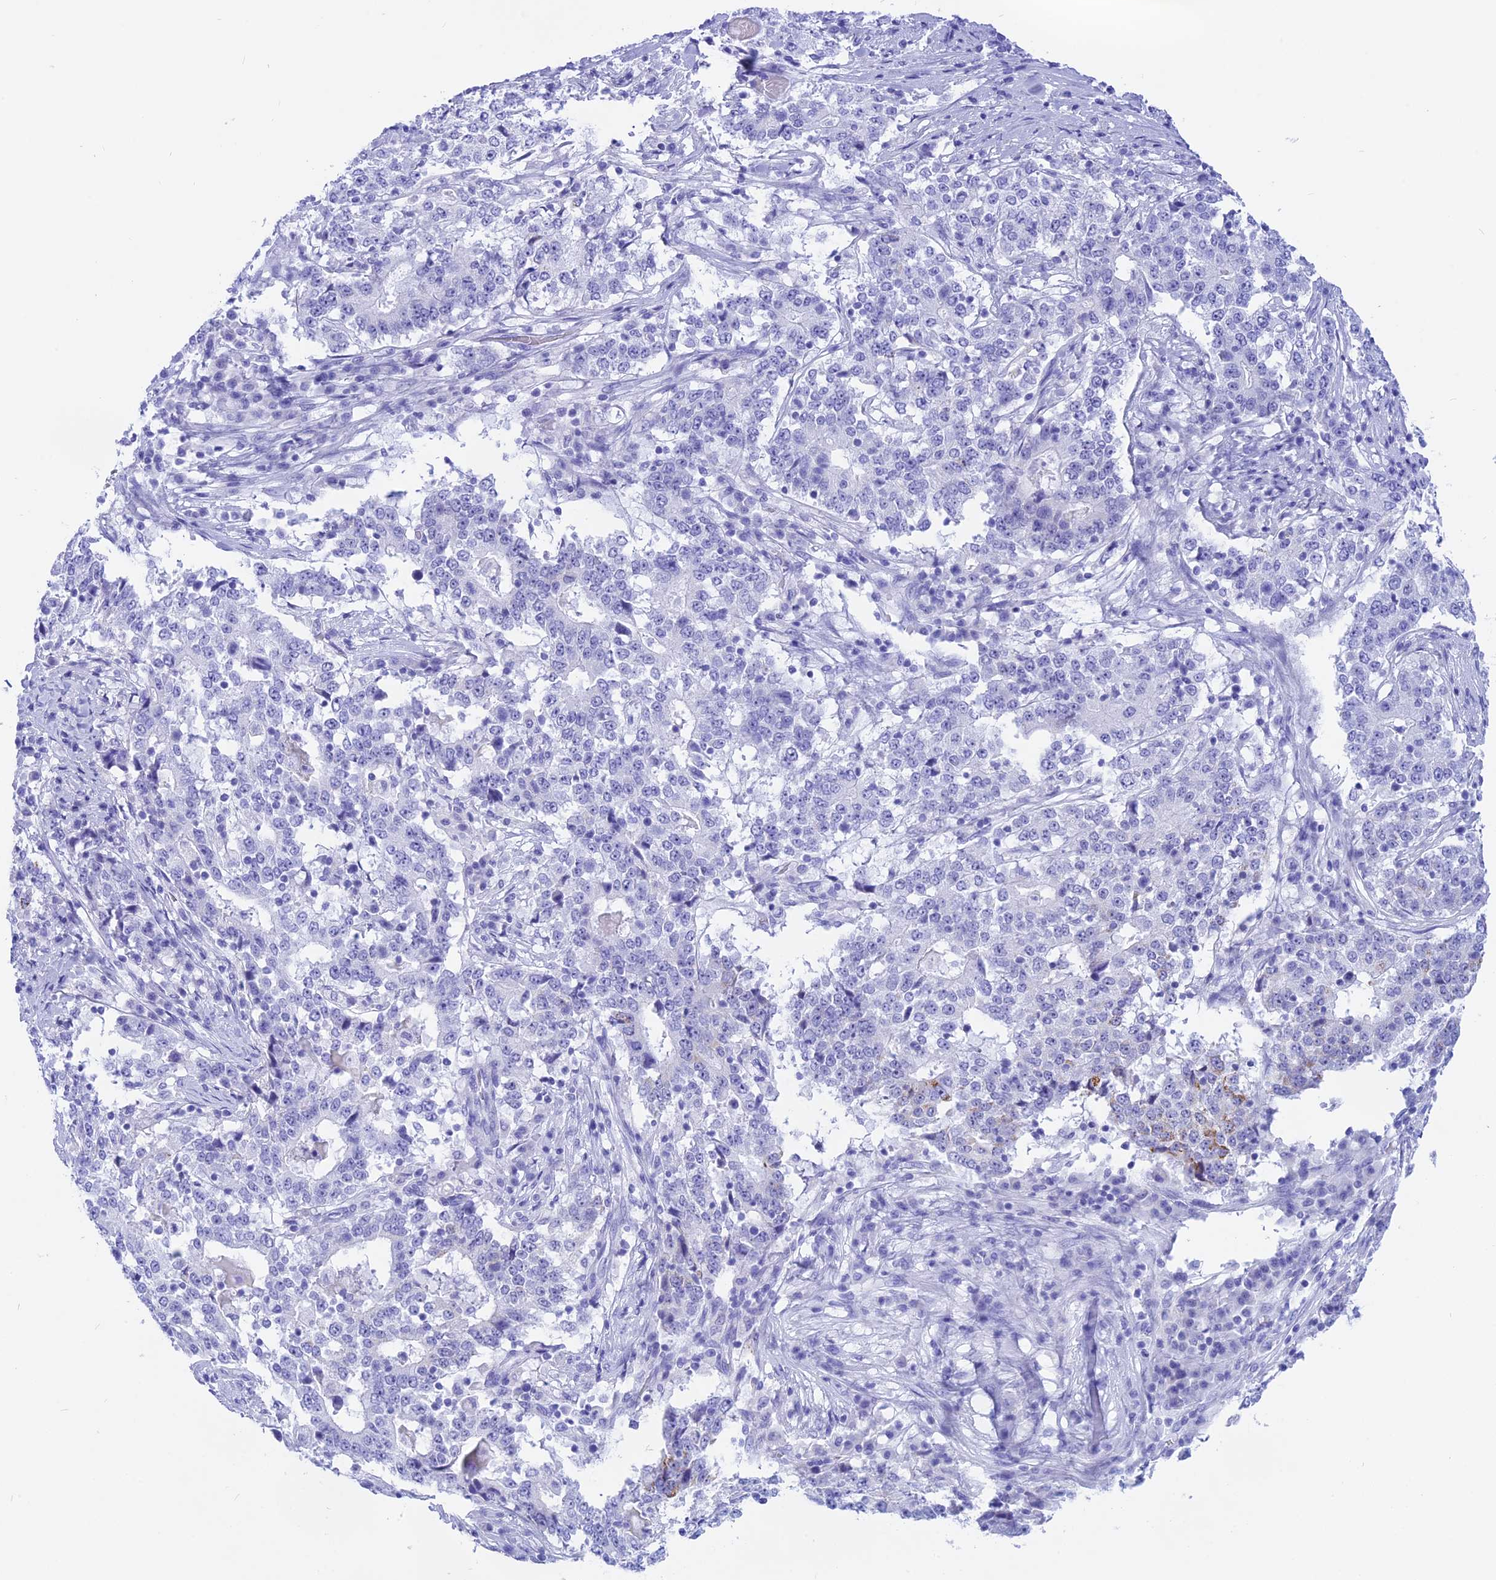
{"staining": {"intensity": "negative", "quantity": "none", "location": "none"}, "tissue": "stomach cancer", "cell_type": "Tumor cells", "image_type": "cancer", "snomed": [{"axis": "morphology", "description": "Adenocarcinoma, NOS"}, {"axis": "topography", "description": "Stomach"}], "caption": "The histopathology image reveals no significant staining in tumor cells of stomach cancer.", "gene": "ISCA1", "patient": {"sex": "male", "age": 59}}